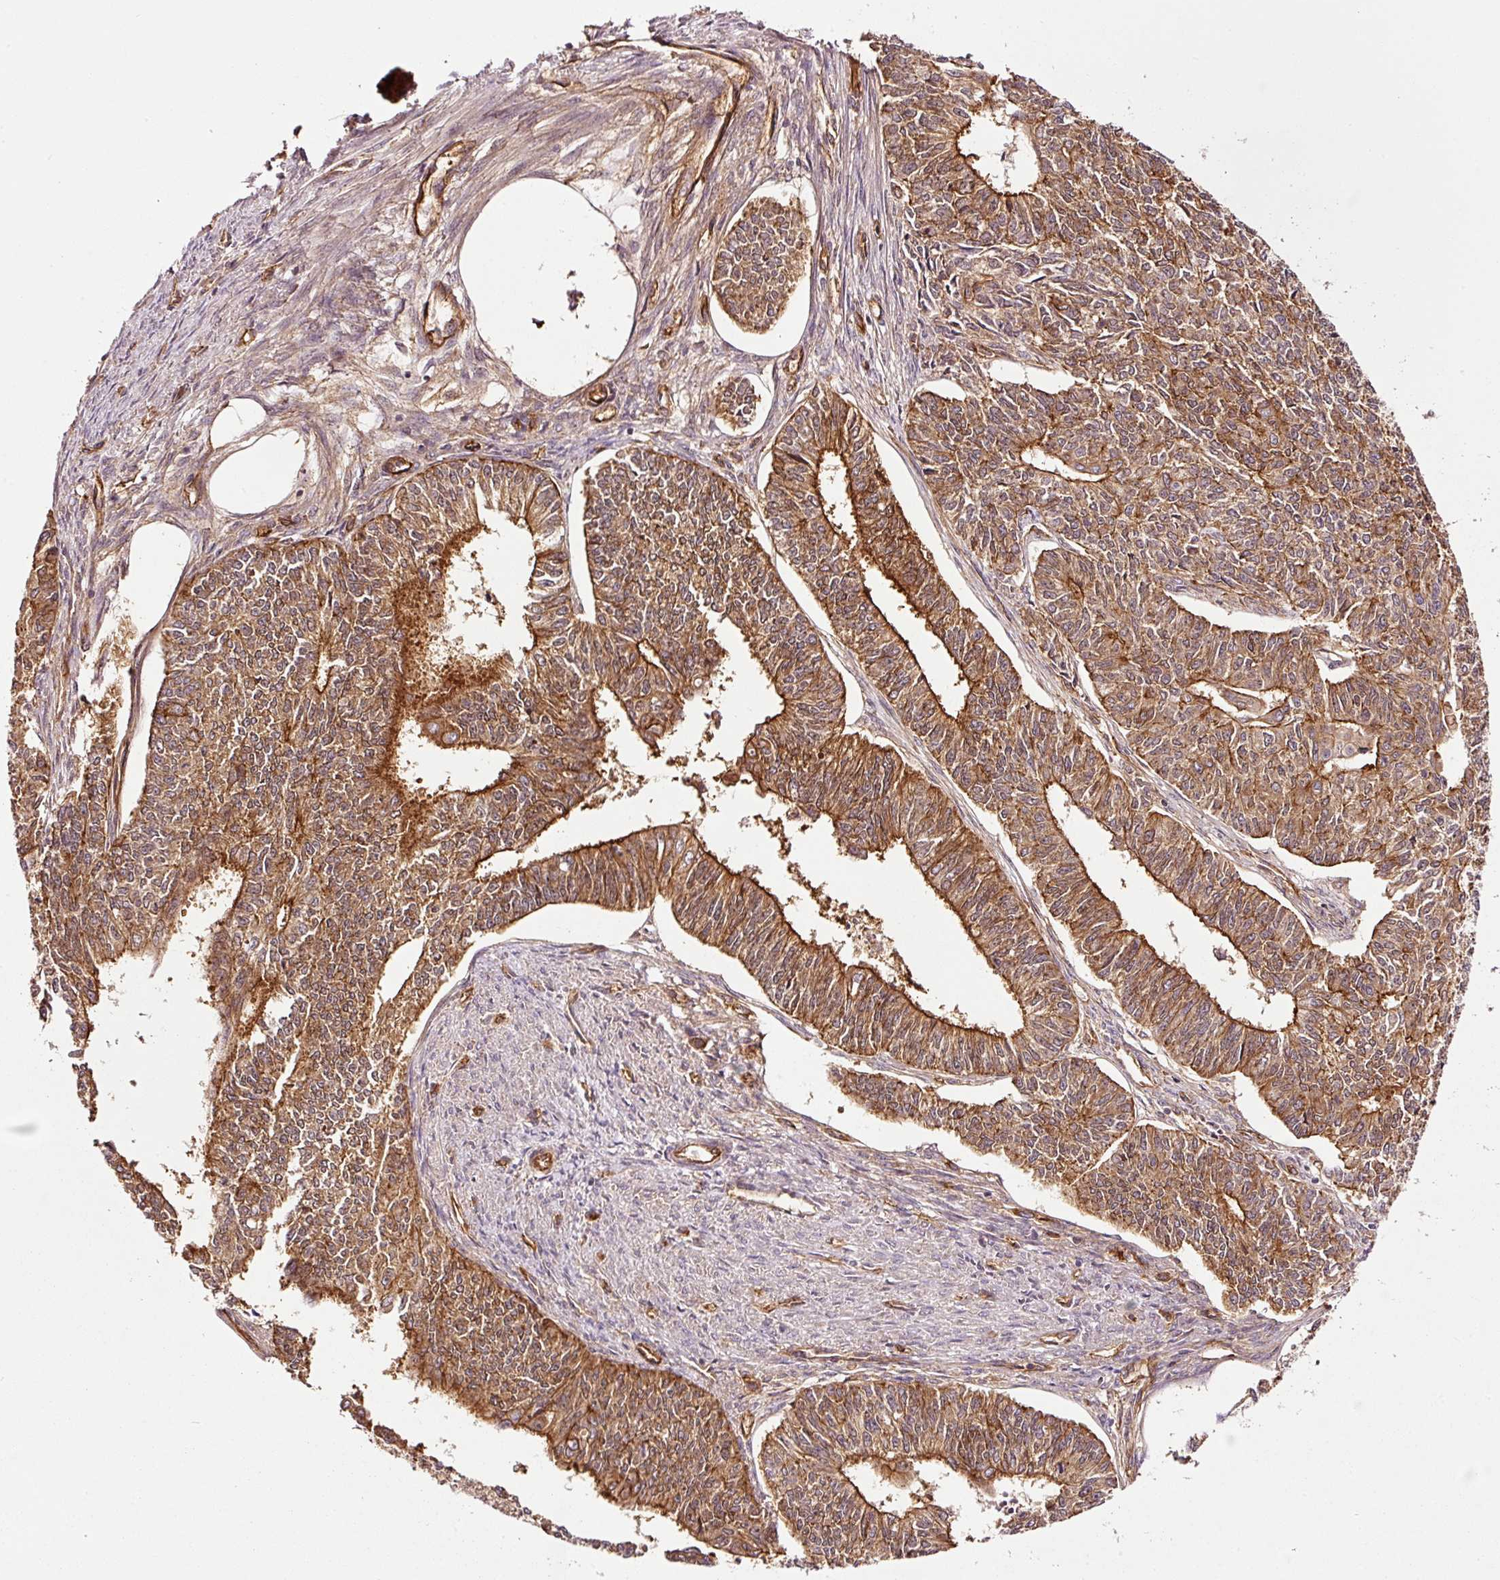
{"staining": {"intensity": "moderate", "quantity": ">75%", "location": "cytoplasmic/membranous"}, "tissue": "endometrial cancer", "cell_type": "Tumor cells", "image_type": "cancer", "snomed": [{"axis": "morphology", "description": "Adenocarcinoma, NOS"}, {"axis": "topography", "description": "Endometrium"}], "caption": "IHC photomicrograph of adenocarcinoma (endometrial) stained for a protein (brown), which shows medium levels of moderate cytoplasmic/membranous positivity in about >75% of tumor cells.", "gene": "METAP1", "patient": {"sex": "female", "age": 32}}